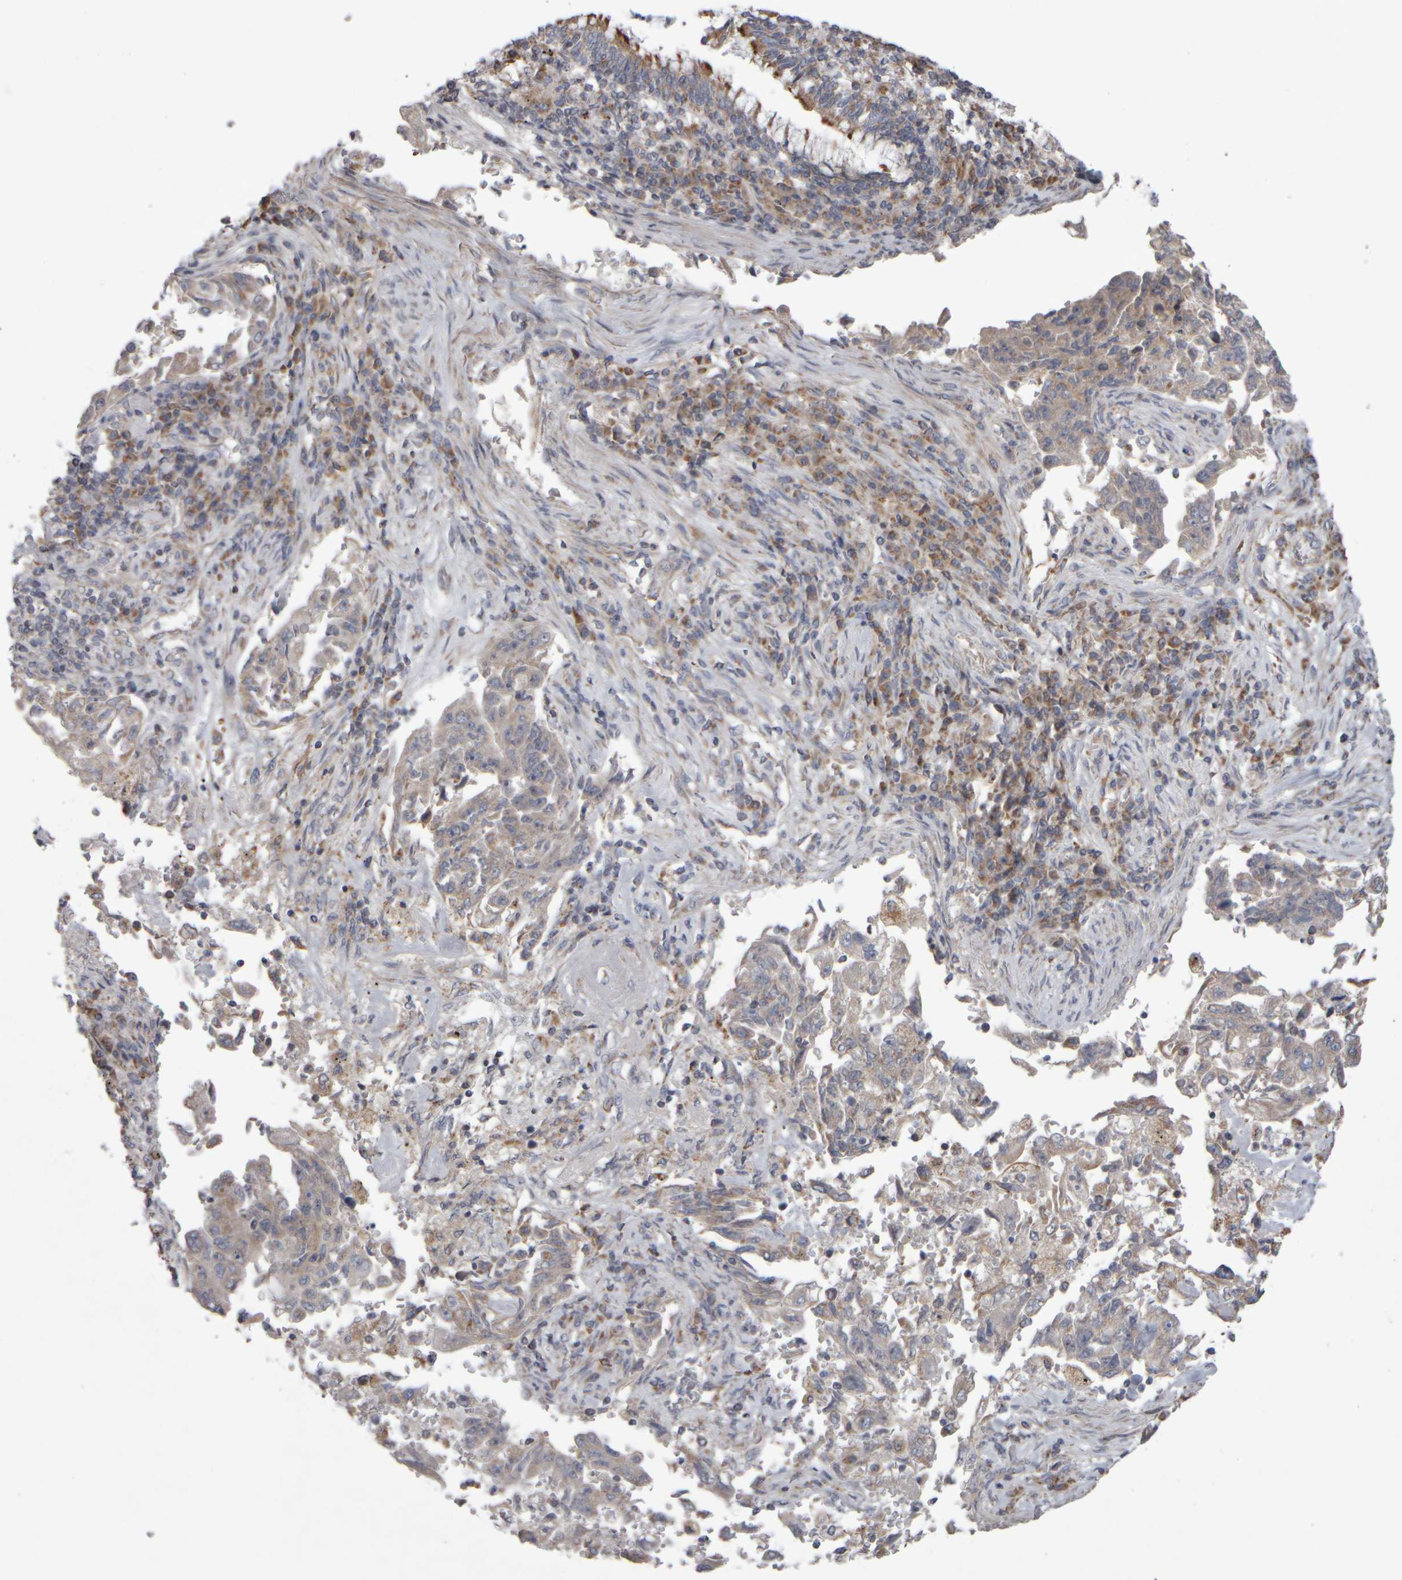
{"staining": {"intensity": "weak", "quantity": "25%-75%", "location": "cytoplasmic/membranous"}, "tissue": "lung cancer", "cell_type": "Tumor cells", "image_type": "cancer", "snomed": [{"axis": "morphology", "description": "Adenocarcinoma, NOS"}, {"axis": "topography", "description": "Lung"}], "caption": "Immunohistochemistry histopathology image of neoplastic tissue: human lung cancer (adenocarcinoma) stained using immunohistochemistry (IHC) demonstrates low levels of weak protein expression localized specifically in the cytoplasmic/membranous of tumor cells, appearing as a cytoplasmic/membranous brown color.", "gene": "SCO1", "patient": {"sex": "female", "age": 51}}